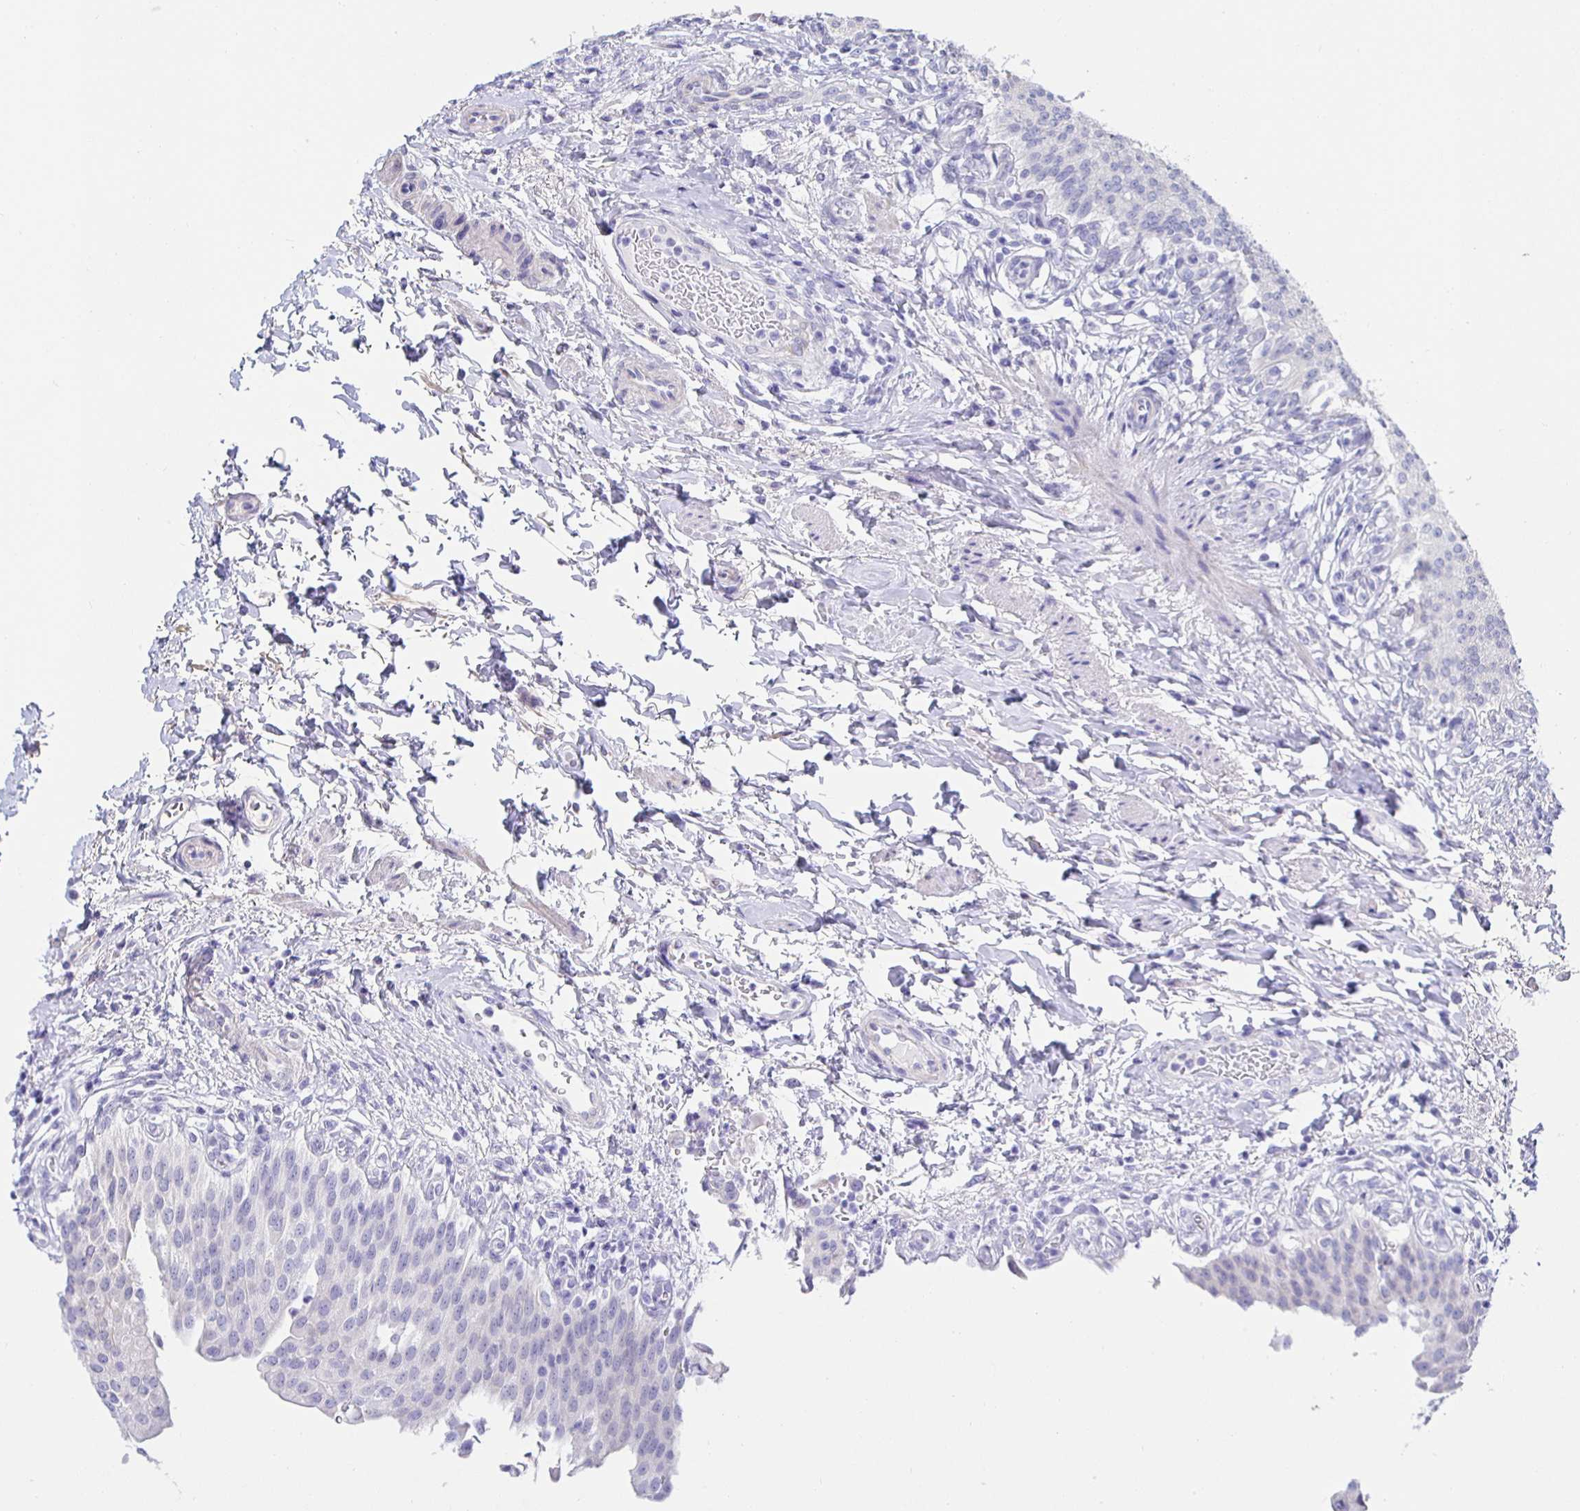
{"staining": {"intensity": "negative", "quantity": "none", "location": "none"}, "tissue": "urinary bladder", "cell_type": "Urothelial cells", "image_type": "normal", "snomed": [{"axis": "morphology", "description": "Normal tissue, NOS"}, {"axis": "topography", "description": "Urinary bladder"}, {"axis": "topography", "description": "Peripheral nerve tissue"}], "caption": "High power microscopy histopathology image of an immunohistochemistry photomicrograph of normal urinary bladder, revealing no significant staining in urothelial cells.", "gene": "HSPA4L", "patient": {"sex": "female", "age": 60}}